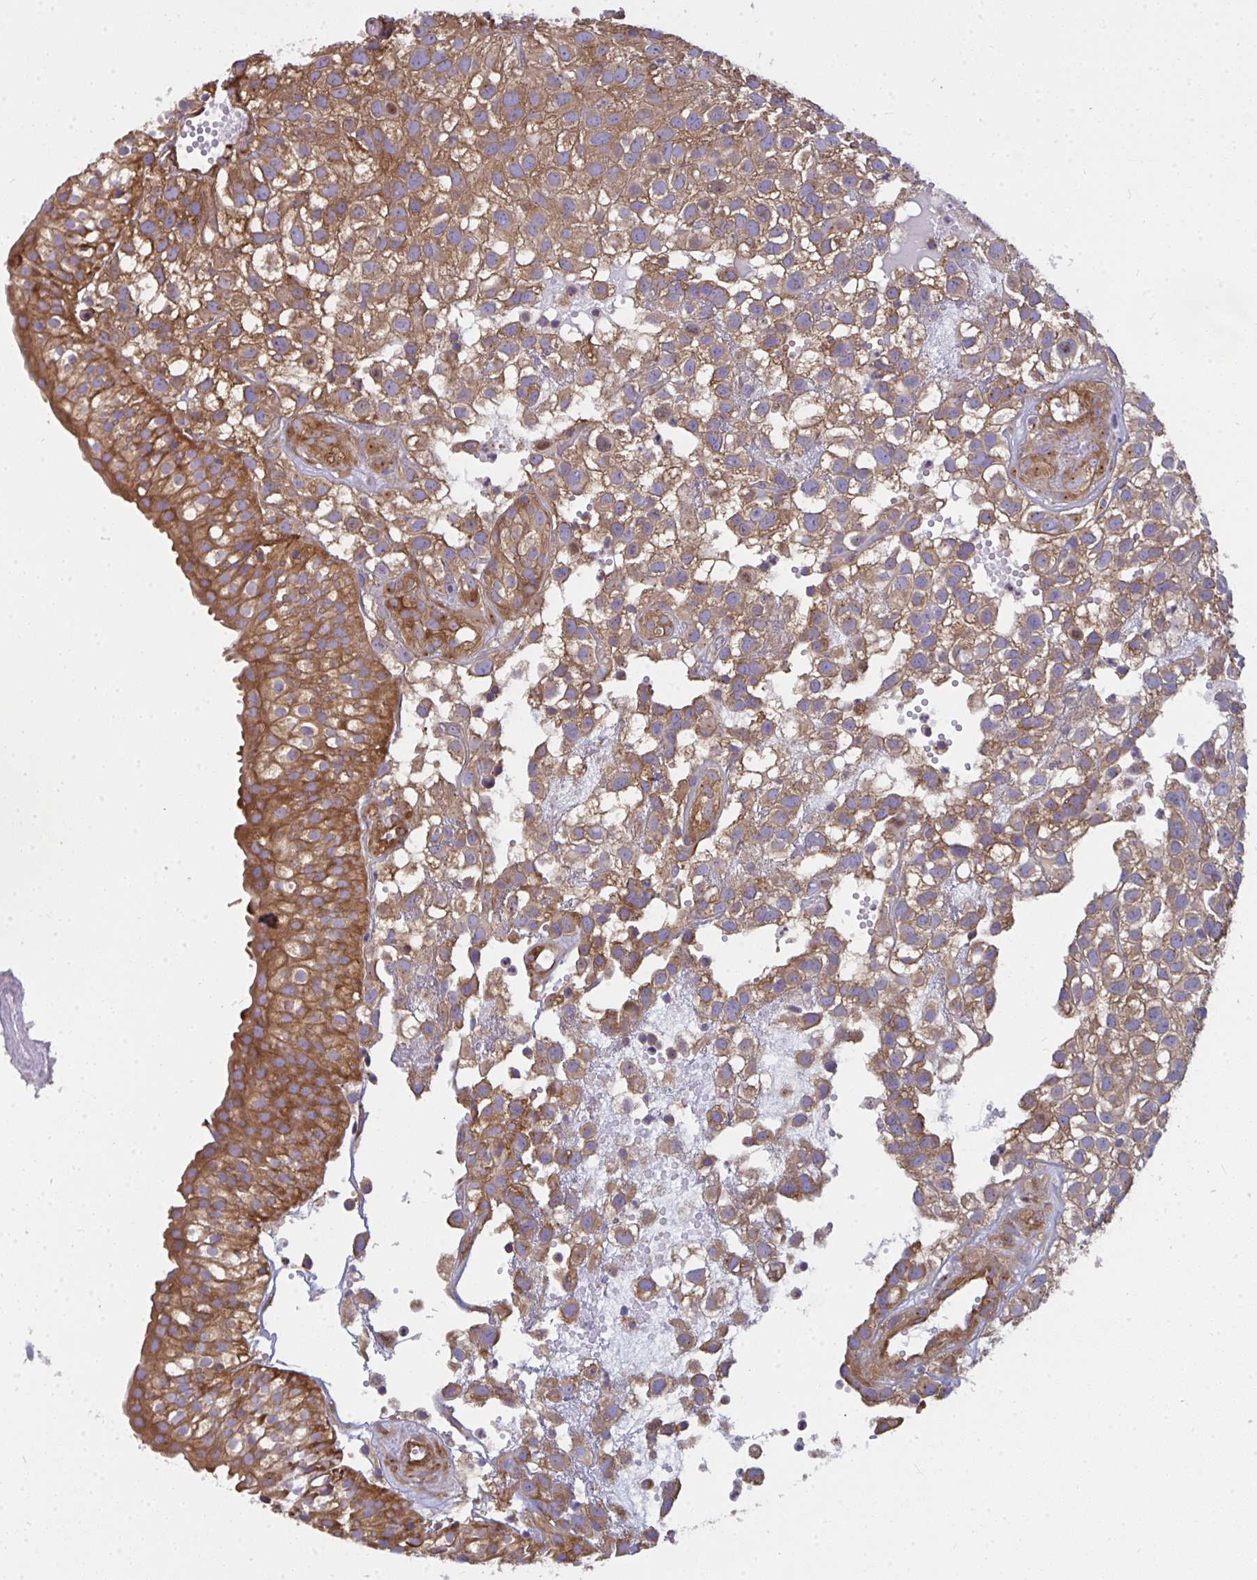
{"staining": {"intensity": "moderate", "quantity": ">75%", "location": "cytoplasmic/membranous"}, "tissue": "urothelial cancer", "cell_type": "Tumor cells", "image_type": "cancer", "snomed": [{"axis": "morphology", "description": "Urothelial carcinoma, High grade"}, {"axis": "topography", "description": "Urinary bladder"}], "caption": "Immunohistochemistry (IHC) of urothelial carcinoma (high-grade) reveals medium levels of moderate cytoplasmic/membranous positivity in about >75% of tumor cells.", "gene": "DYNC1I2", "patient": {"sex": "male", "age": 56}}